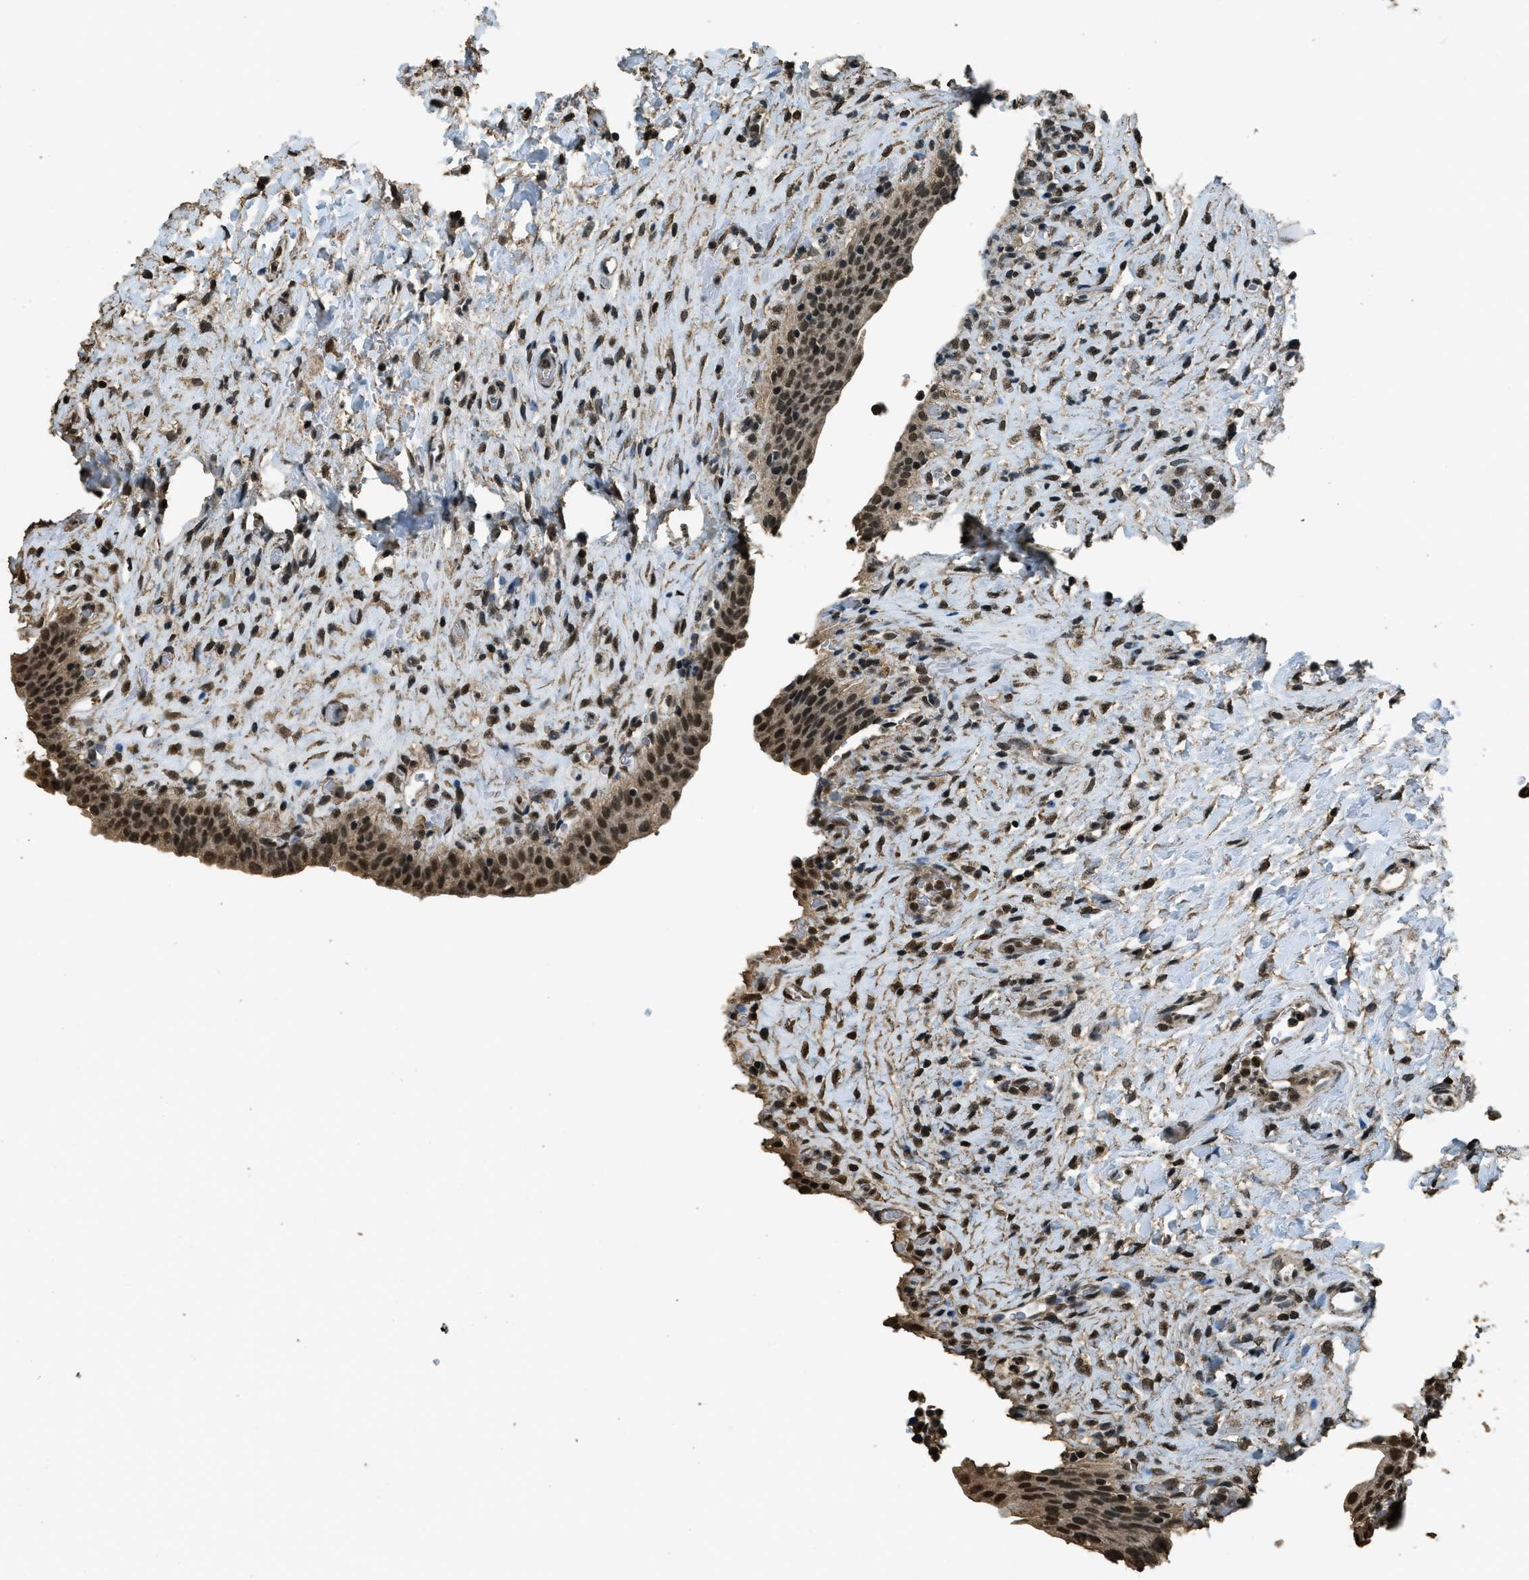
{"staining": {"intensity": "strong", "quantity": ">75%", "location": "nuclear"}, "tissue": "urinary bladder", "cell_type": "Urothelial cells", "image_type": "normal", "snomed": [{"axis": "morphology", "description": "Urothelial carcinoma, High grade"}, {"axis": "topography", "description": "Urinary bladder"}], "caption": "This is an image of IHC staining of benign urinary bladder, which shows strong positivity in the nuclear of urothelial cells.", "gene": "MYB", "patient": {"sex": "male", "age": 46}}